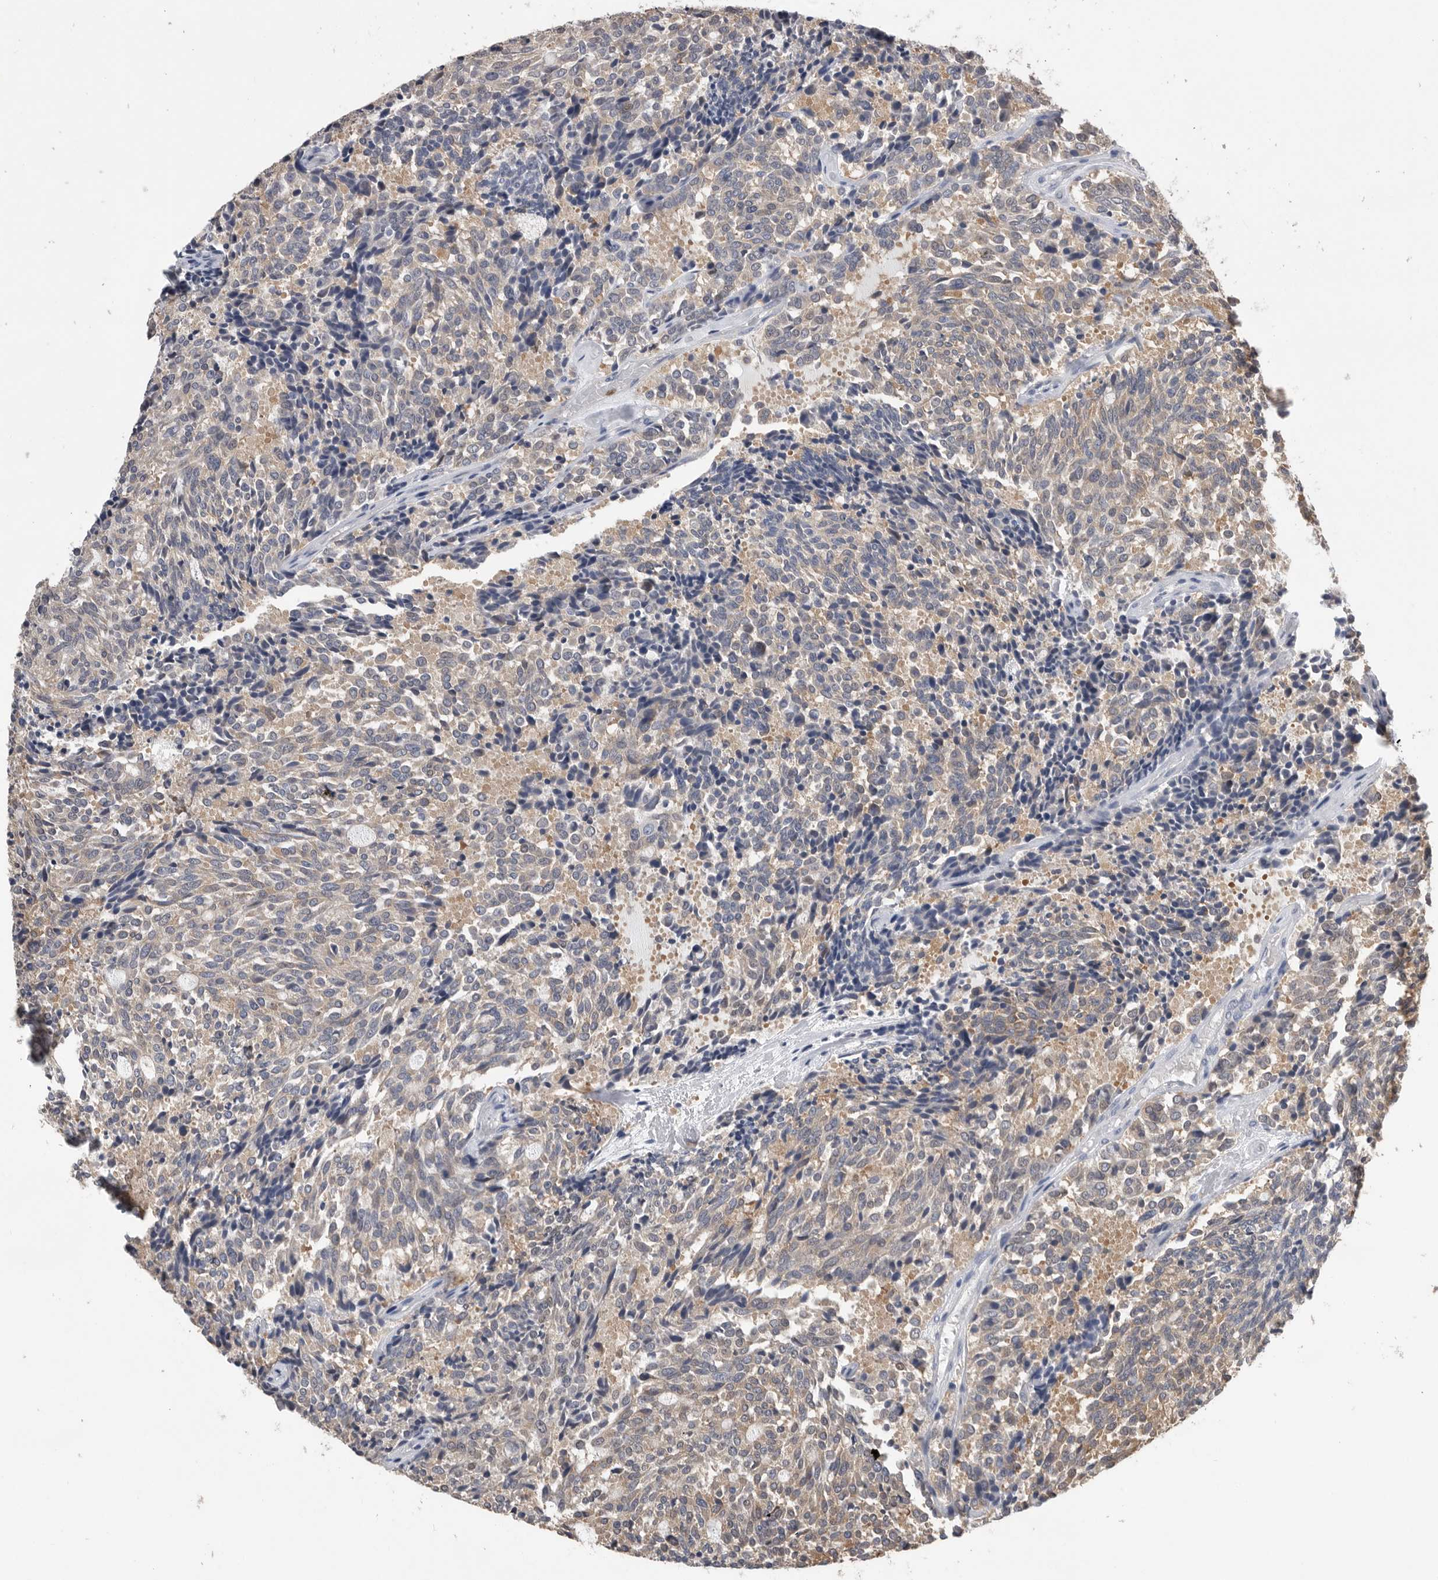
{"staining": {"intensity": "weak", "quantity": "<25%", "location": "cytoplasmic/membranous"}, "tissue": "carcinoid", "cell_type": "Tumor cells", "image_type": "cancer", "snomed": [{"axis": "morphology", "description": "Carcinoid, malignant, NOS"}, {"axis": "topography", "description": "Pancreas"}], "caption": "Protein analysis of malignant carcinoid reveals no significant positivity in tumor cells.", "gene": "PDCD4", "patient": {"sex": "female", "age": 54}}